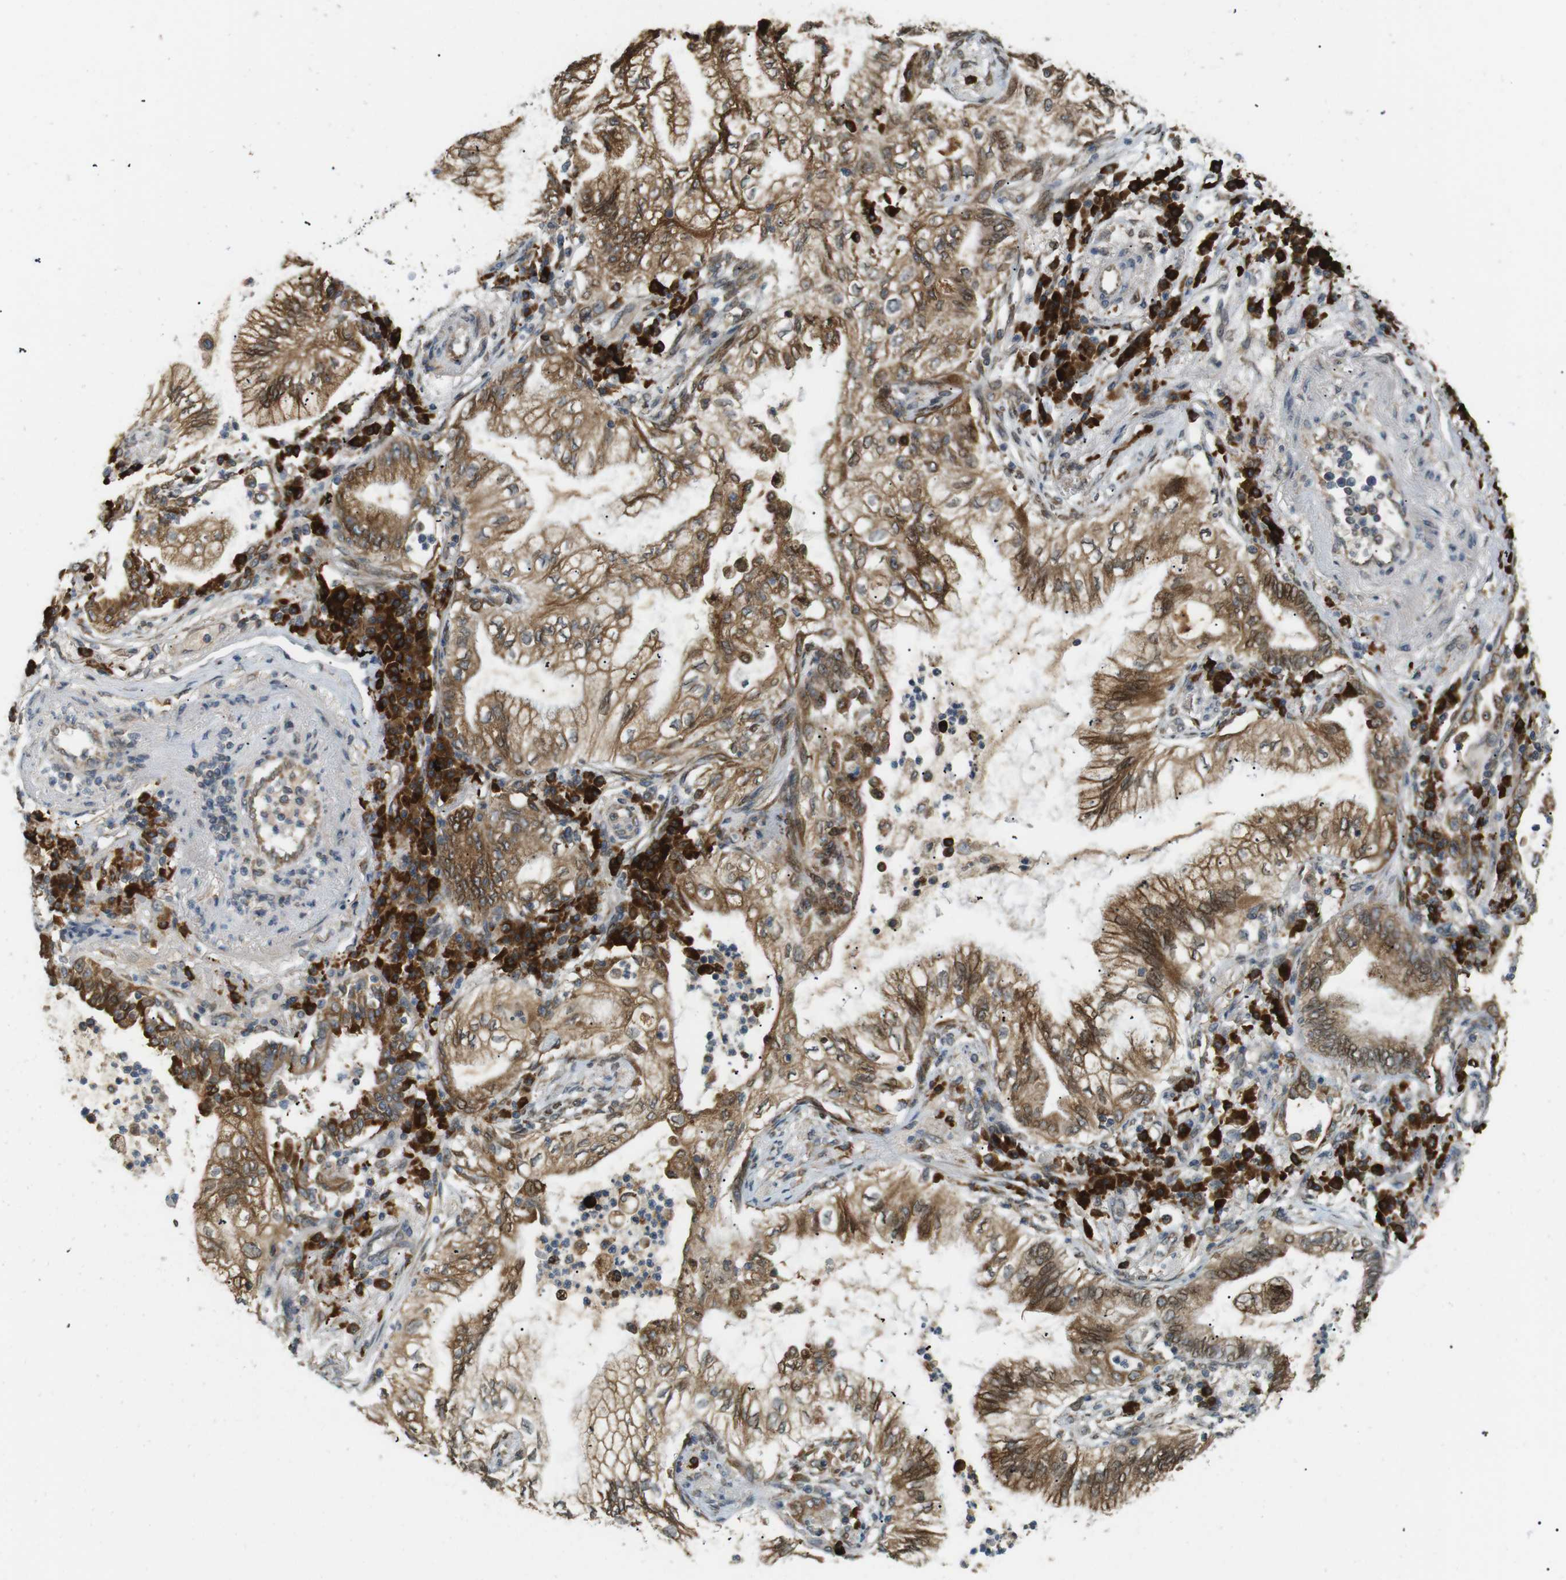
{"staining": {"intensity": "moderate", "quantity": ">75%", "location": "cytoplasmic/membranous"}, "tissue": "lung cancer", "cell_type": "Tumor cells", "image_type": "cancer", "snomed": [{"axis": "morphology", "description": "Normal tissue, NOS"}, {"axis": "morphology", "description": "Adenocarcinoma, NOS"}, {"axis": "topography", "description": "Bronchus"}, {"axis": "topography", "description": "Lung"}], "caption": "The micrograph demonstrates immunohistochemical staining of lung cancer (adenocarcinoma). There is moderate cytoplasmic/membranous expression is present in about >75% of tumor cells. (DAB (3,3'-diaminobenzidine) IHC with brightfield microscopy, high magnification).", "gene": "TMED4", "patient": {"sex": "female", "age": 70}}